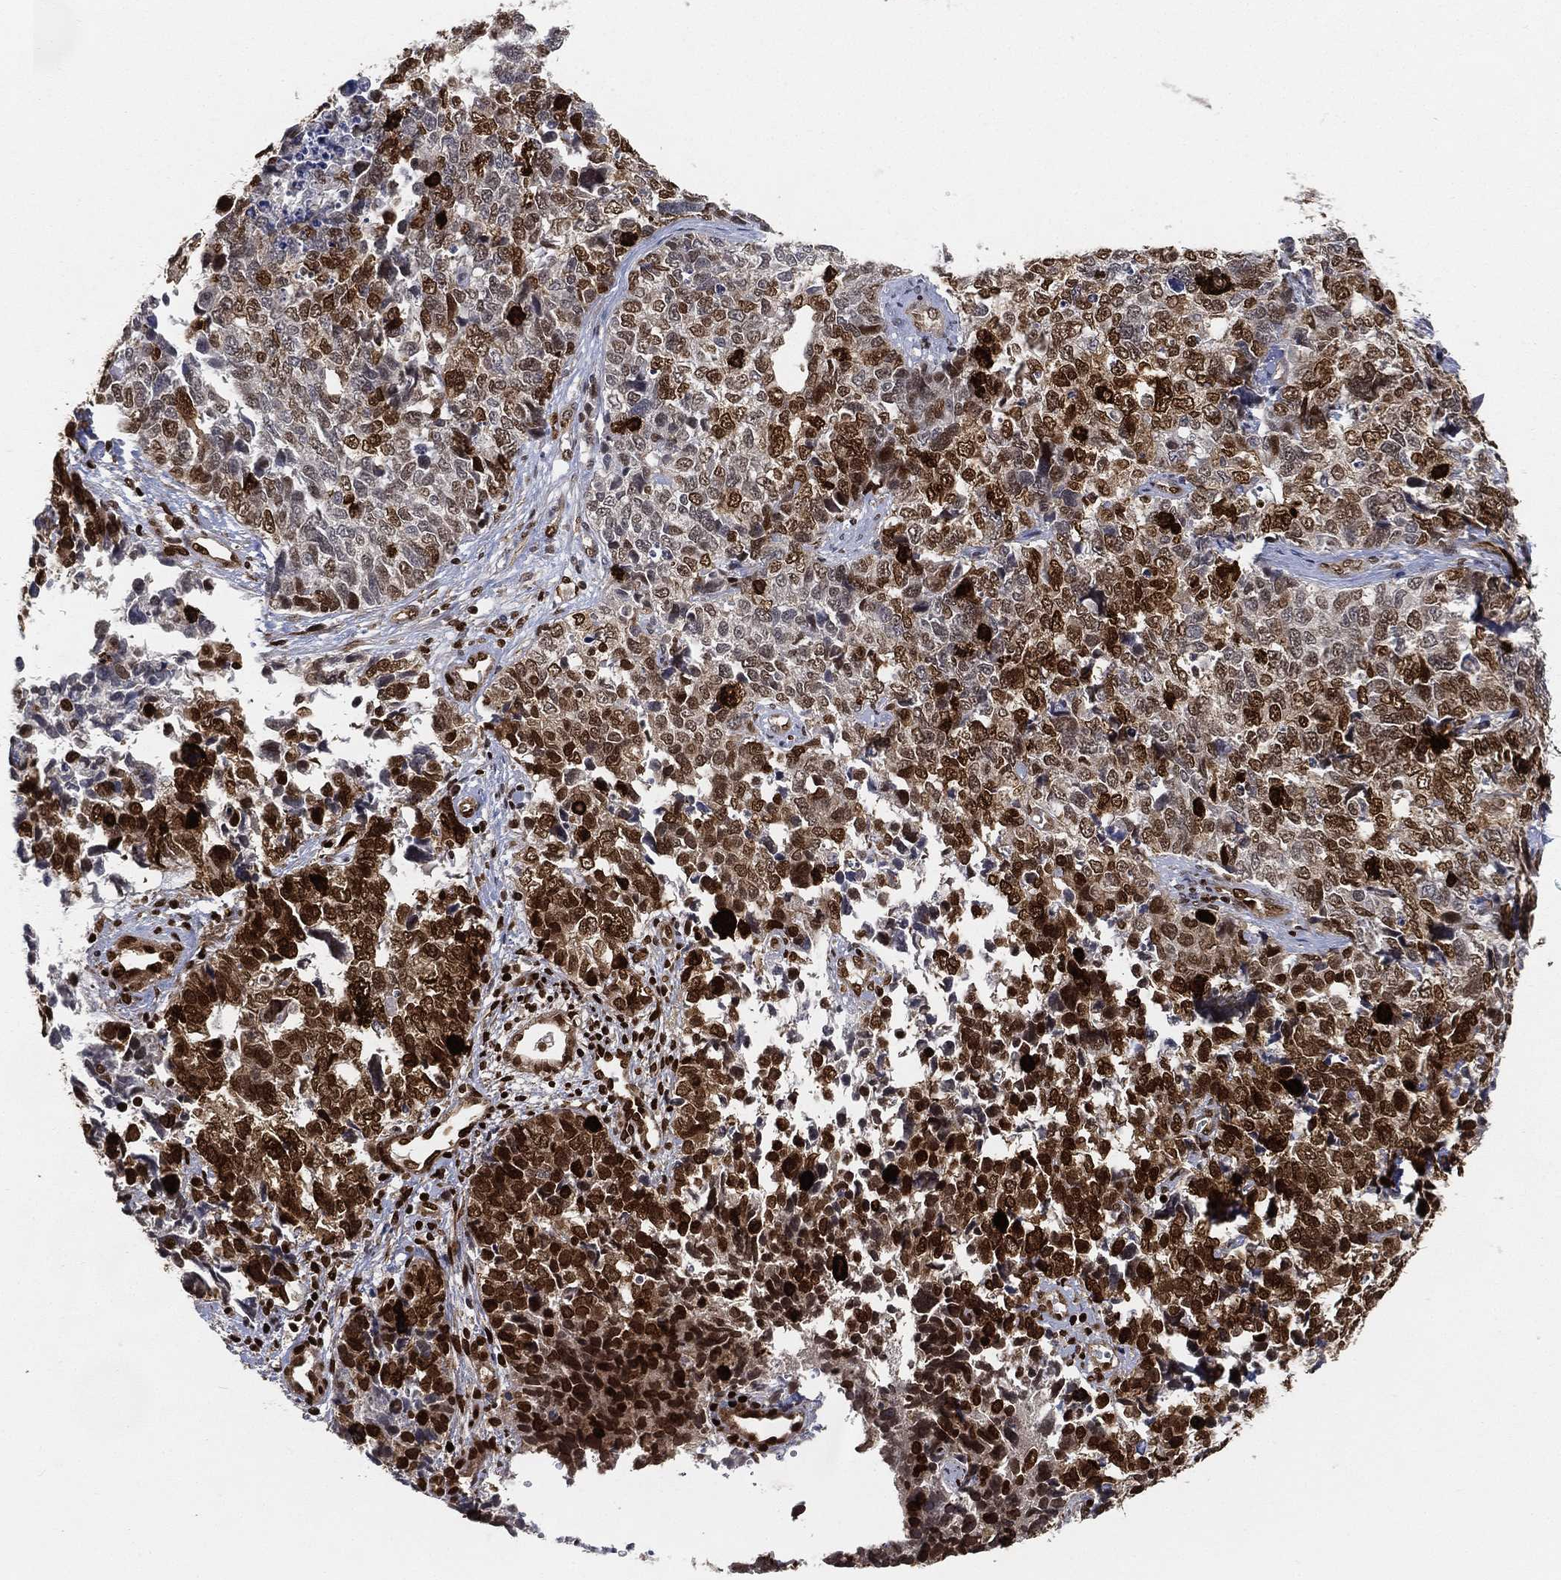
{"staining": {"intensity": "strong", "quantity": "25%-75%", "location": "nuclear"}, "tissue": "cervical cancer", "cell_type": "Tumor cells", "image_type": "cancer", "snomed": [{"axis": "morphology", "description": "Squamous cell carcinoma, NOS"}, {"axis": "topography", "description": "Cervix"}], "caption": "A photomicrograph showing strong nuclear expression in approximately 25%-75% of tumor cells in cervical cancer, as visualized by brown immunohistochemical staining.", "gene": "LMNB1", "patient": {"sex": "female", "age": 63}}